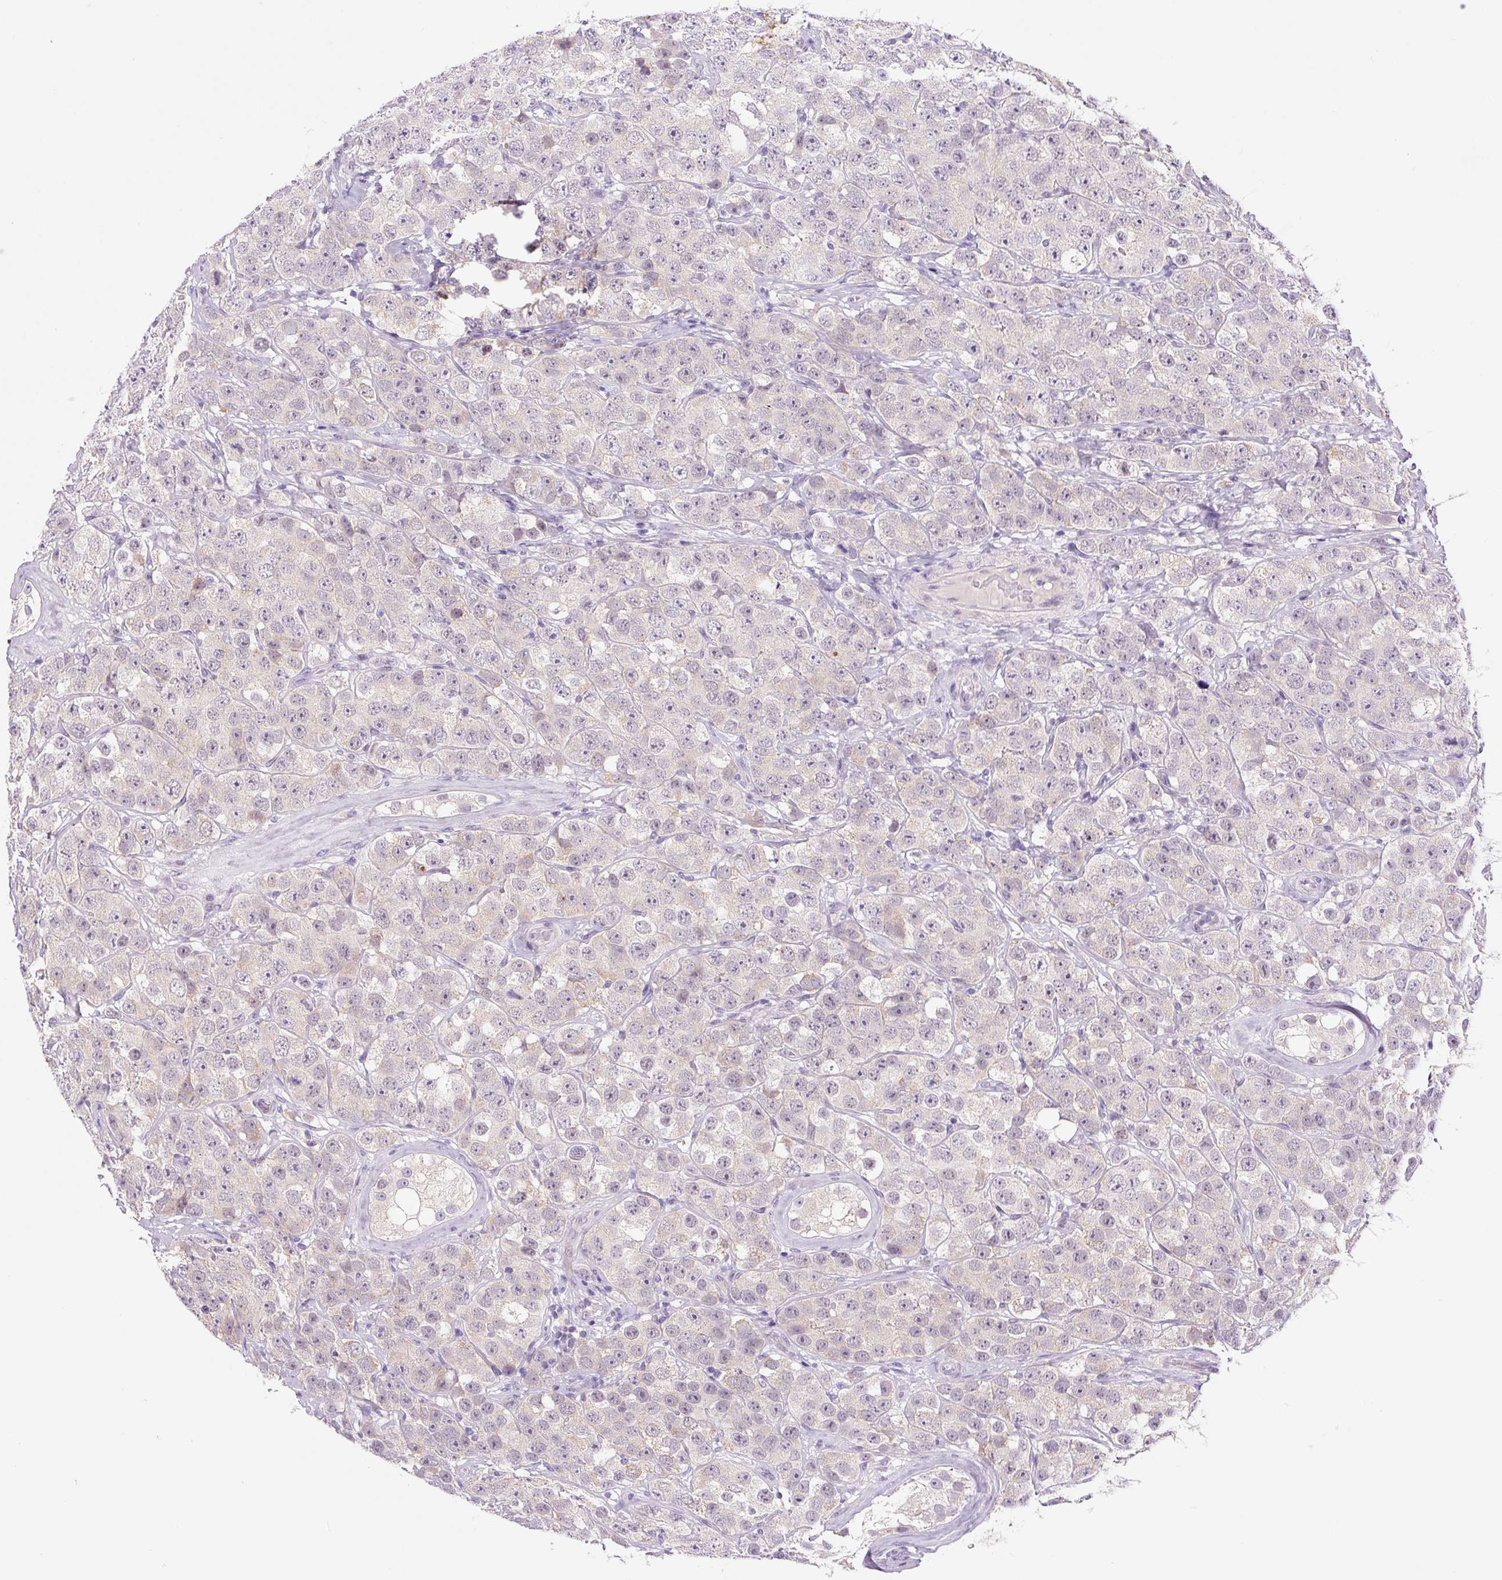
{"staining": {"intensity": "negative", "quantity": "none", "location": "none"}, "tissue": "testis cancer", "cell_type": "Tumor cells", "image_type": "cancer", "snomed": [{"axis": "morphology", "description": "Seminoma, NOS"}, {"axis": "topography", "description": "Testis"}], "caption": "Tumor cells show no significant protein positivity in seminoma (testis).", "gene": "PRKAA2", "patient": {"sex": "male", "age": 28}}